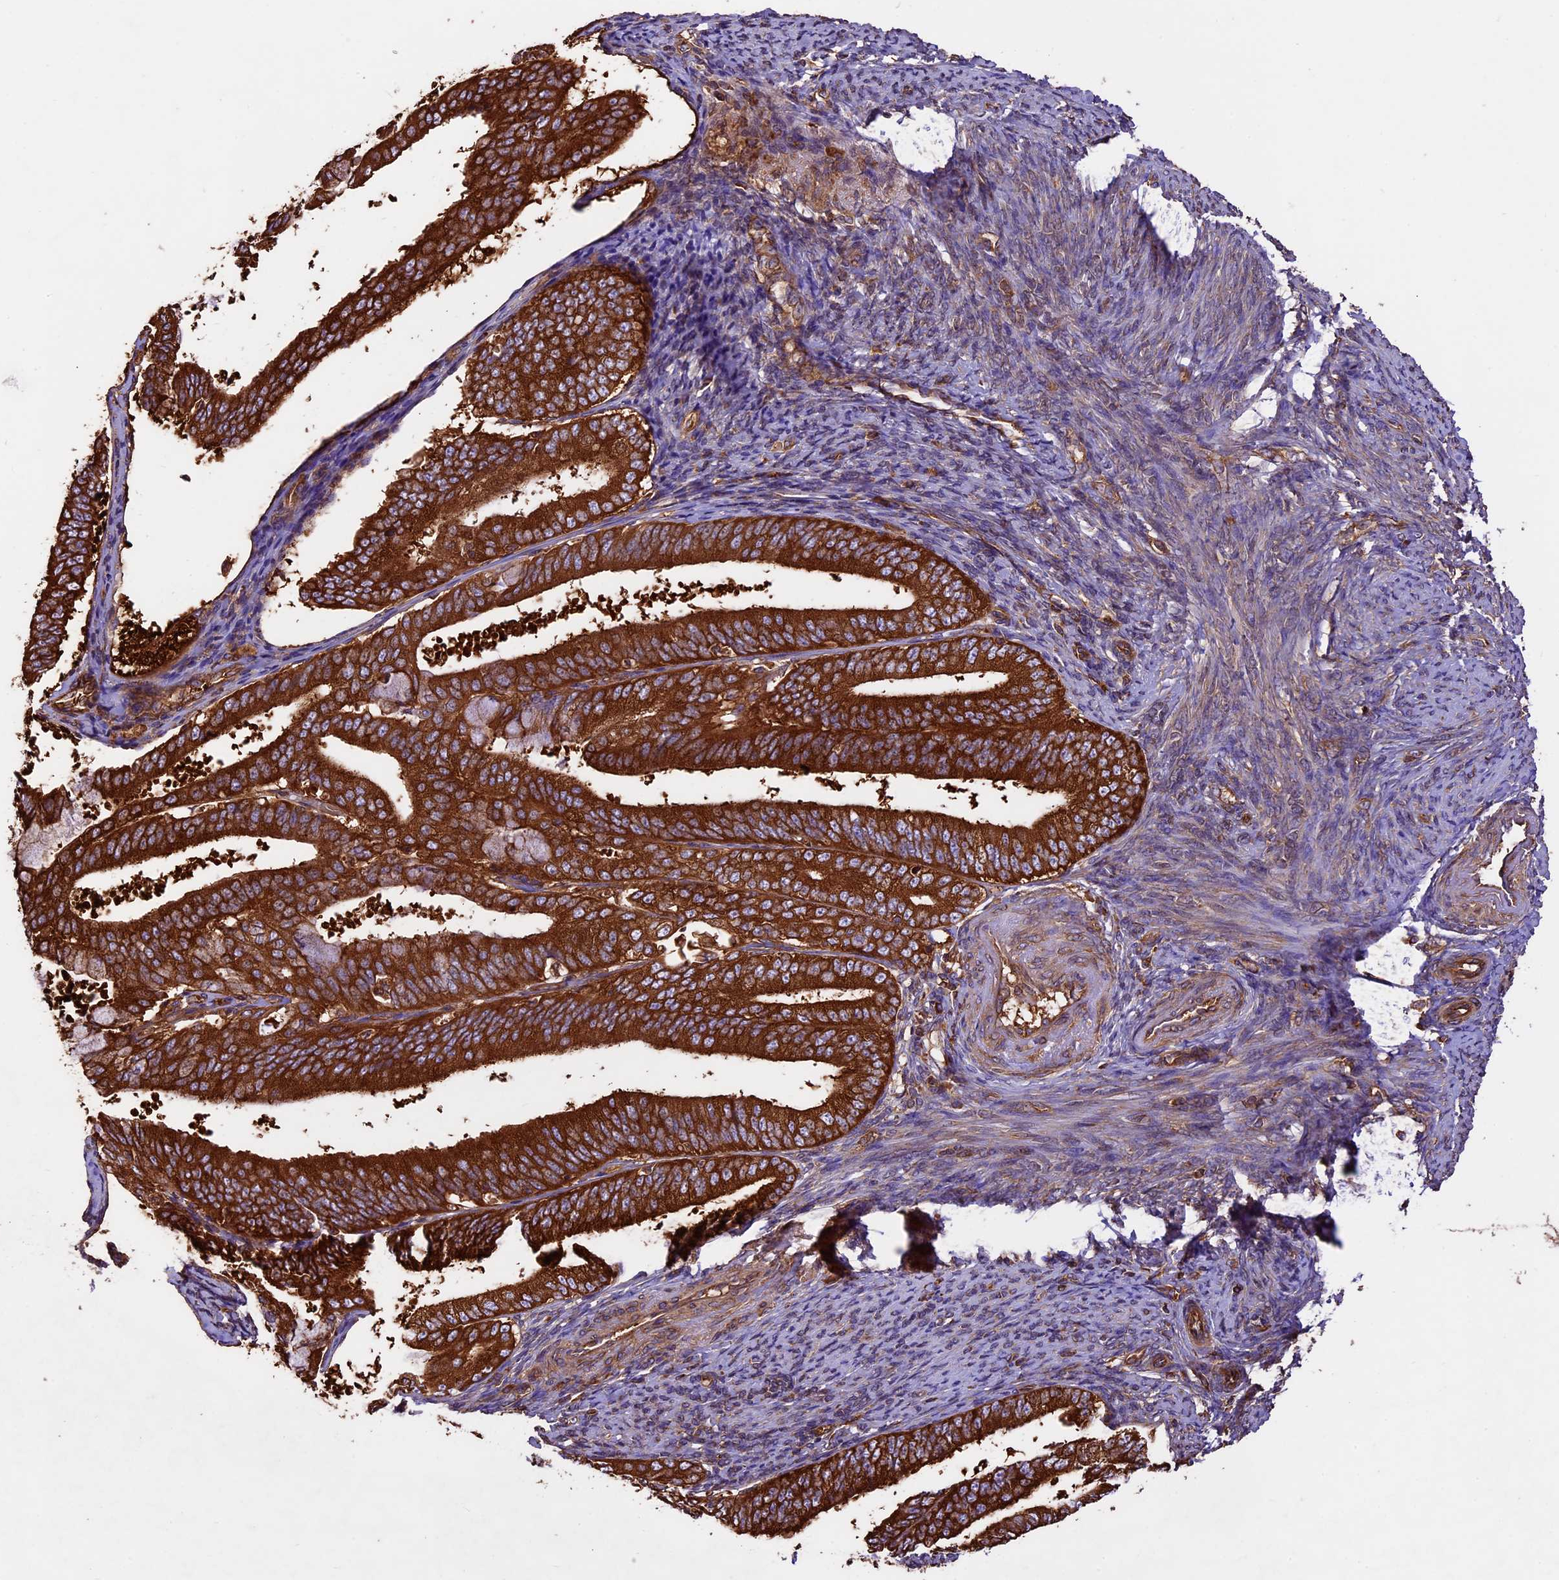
{"staining": {"intensity": "strong", "quantity": ">75%", "location": "cytoplasmic/membranous"}, "tissue": "endometrial cancer", "cell_type": "Tumor cells", "image_type": "cancer", "snomed": [{"axis": "morphology", "description": "Adenocarcinoma, NOS"}, {"axis": "topography", "description": "Endometrium"}], "caption": "Endometrial adenocarcinoma tissue displays strong cytoplasmic/membranous positivity in about >75% of tumor cells (DAB IHC, brown staining for protein, blue staining for nuclei).", "gene": "KARS1", "patient": {"sex": "female", "age": 63}}